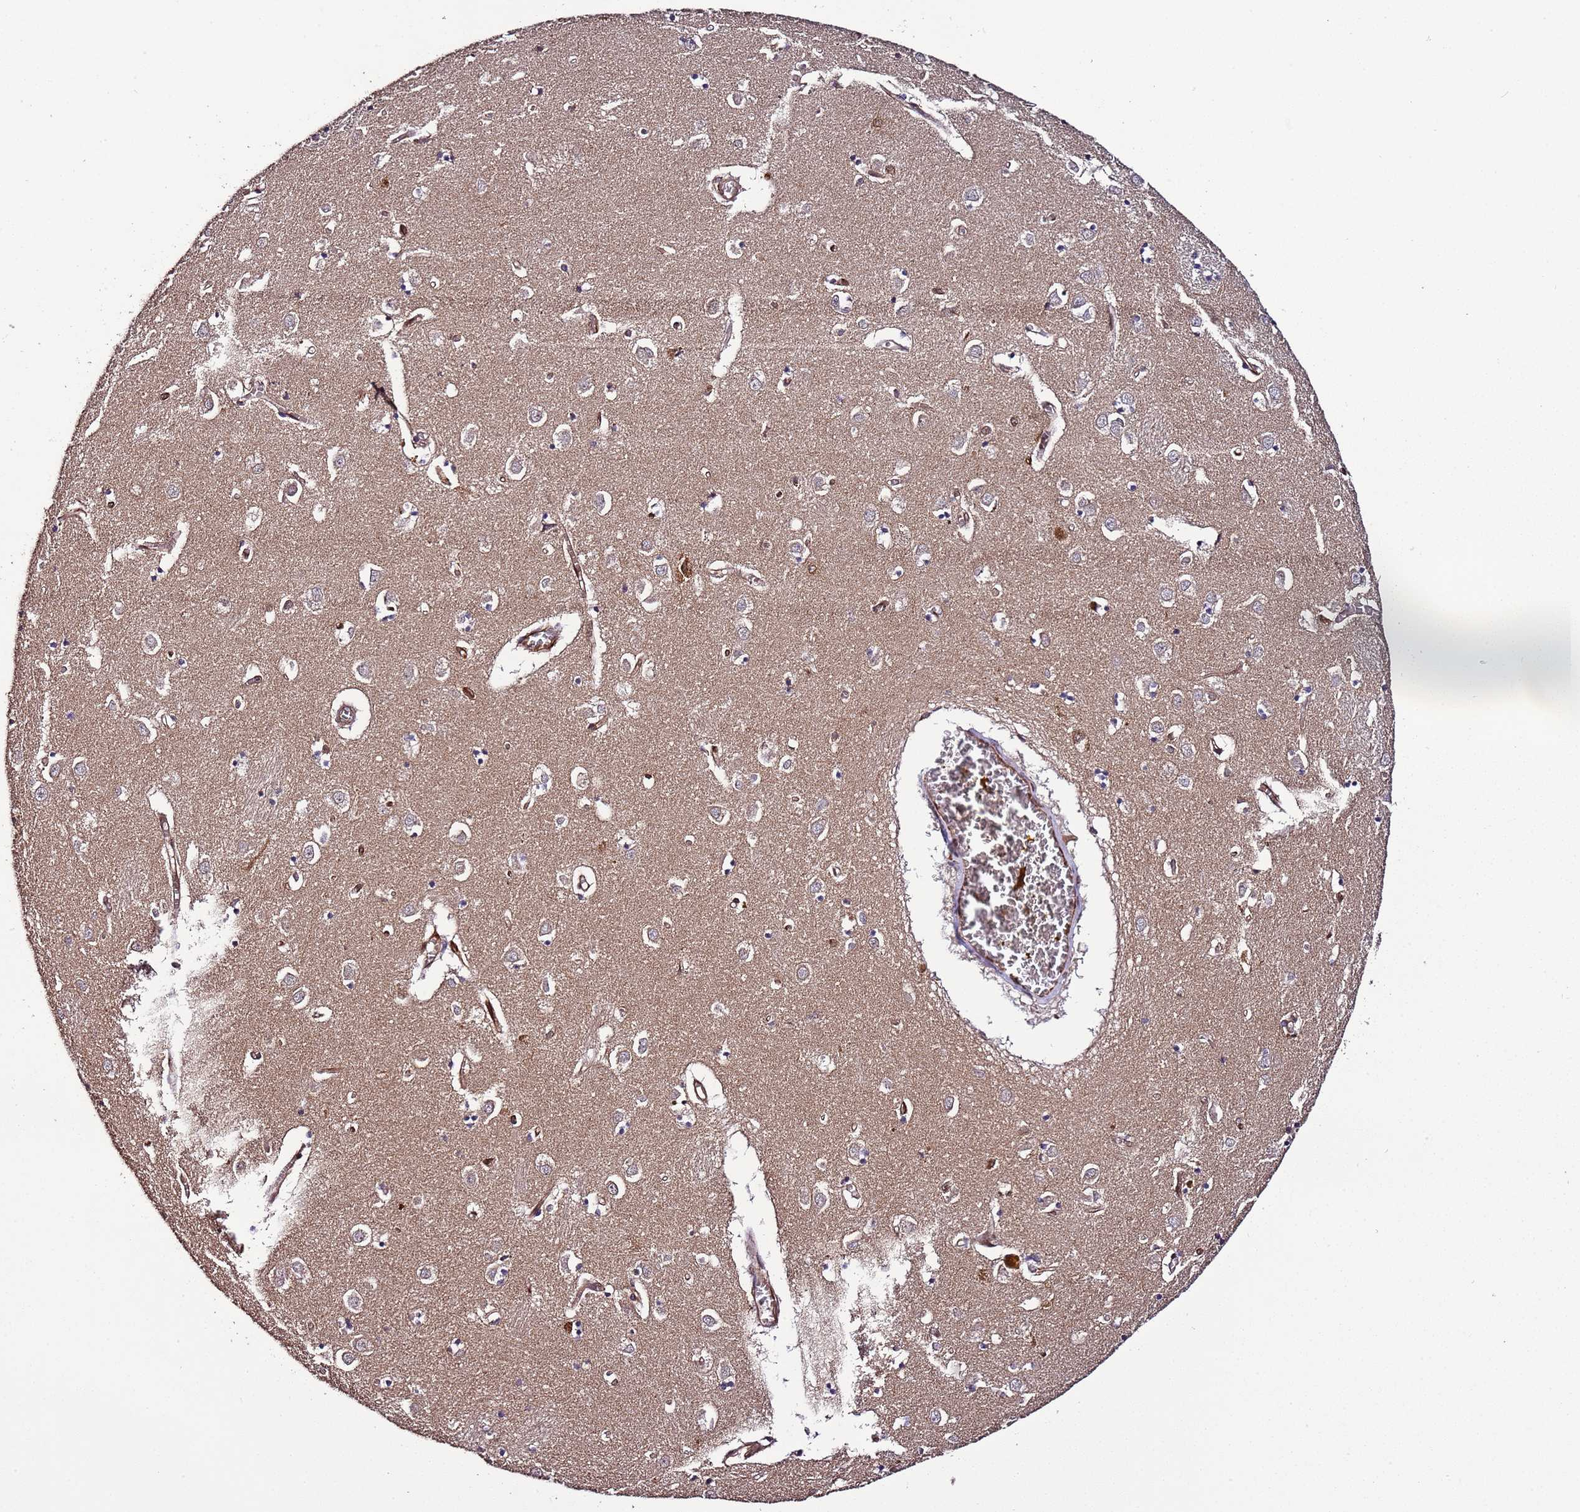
{"staining": {"intensity": "strong", "quantity": "<25%", "location": "cytoplasmic/membranous"}, "tissue": "caudate", "cell_type": "Glial cells", "image_type": "normal", "snomed": [{"axis": "morphology", "description": "Normal tissue, NOS"}, {"axis": "topography", "description": "Lateral ventricle wall"}], "caption": "High-magnification brightfield microscopy of unremarkable caudate stained with DAB (3,3'-diaminobenzidine) (brown) and counterstained with hematoxylin (blue). glial cells exhibit strong cytoplasmic/membranous staining is seen in approximately<25% of cells.", "gene": "SLC41A3", "patient": {"sex": "male", "age": 70}}